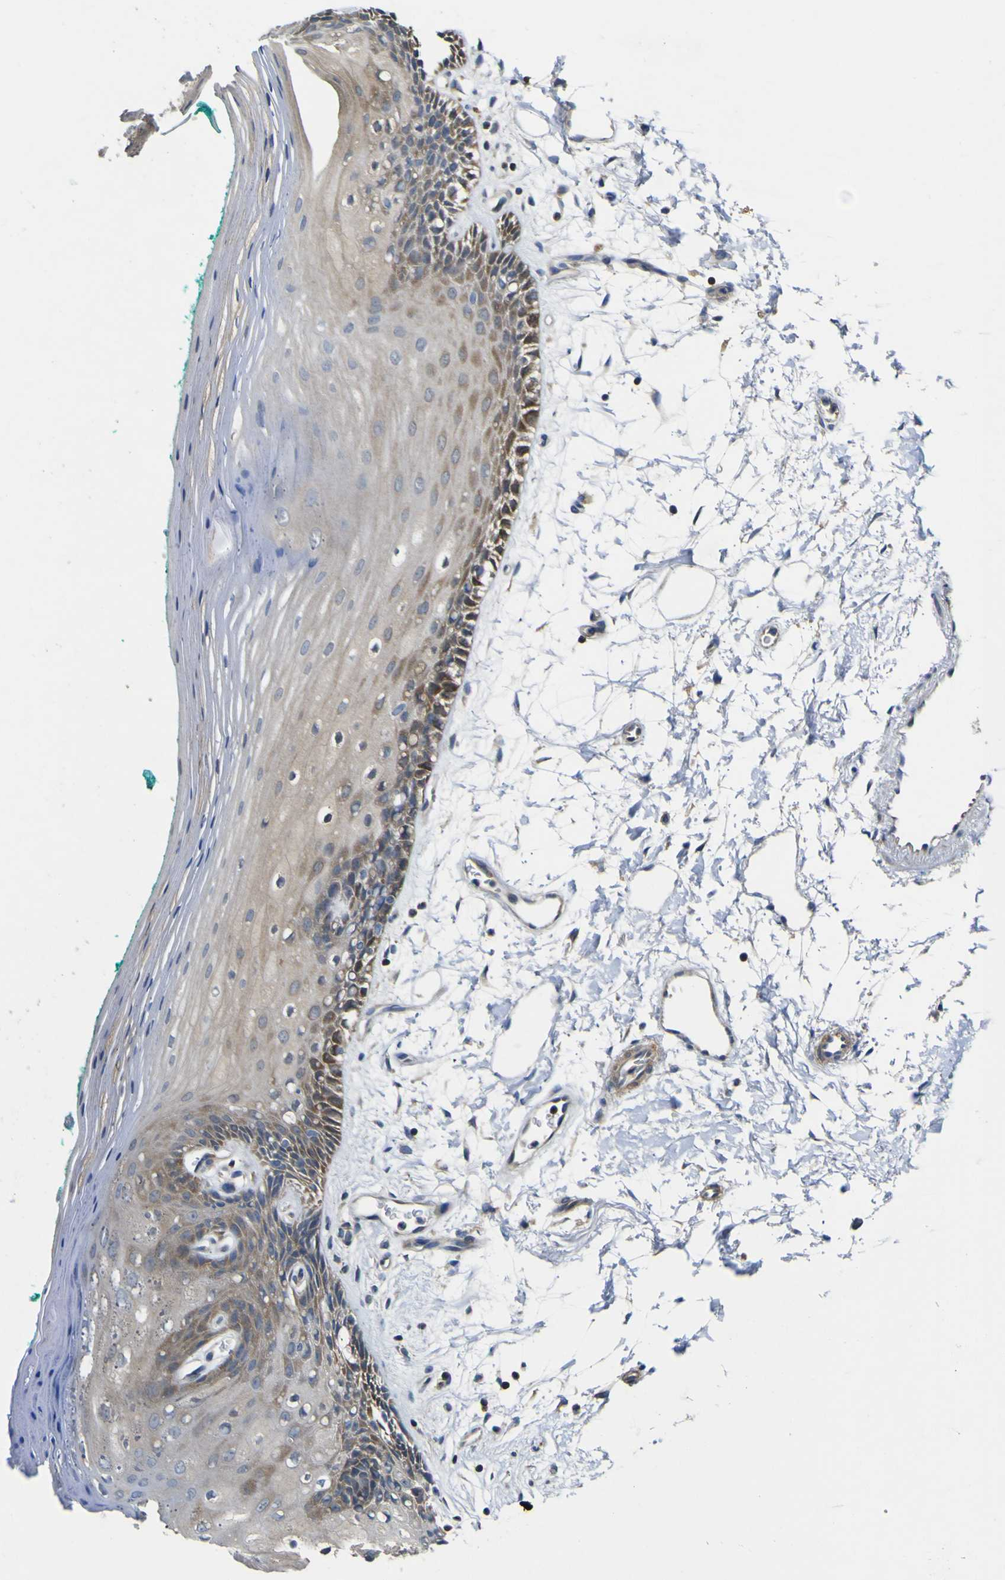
{"staining": {"intensity": "moderate", "quantity": "25%-75%", "location": "cytoplasmic/membranous"}, "tissue": "oral mucosa", "cell_type": "Squamous epithelial cells", "image_type": "normal", "snomed": [{"axis": "morphology", "description": "Normal tissue, NOS"}, {"axis": "topography", "description": "Skeletal muscle"}, {"axis": "topography", "description": "Oral tissue"}, {"axis": "topography", "description": "Peripheral nerve tissue"}], "caption": "Human oral mucosa stained for a protein (brown) shows moderate cytoplasmic/membranous positive staining in about 25%-75% of squamous epithelial cells.", "gene": "EML2", "patient": {"sex": "female", "age": 84}}